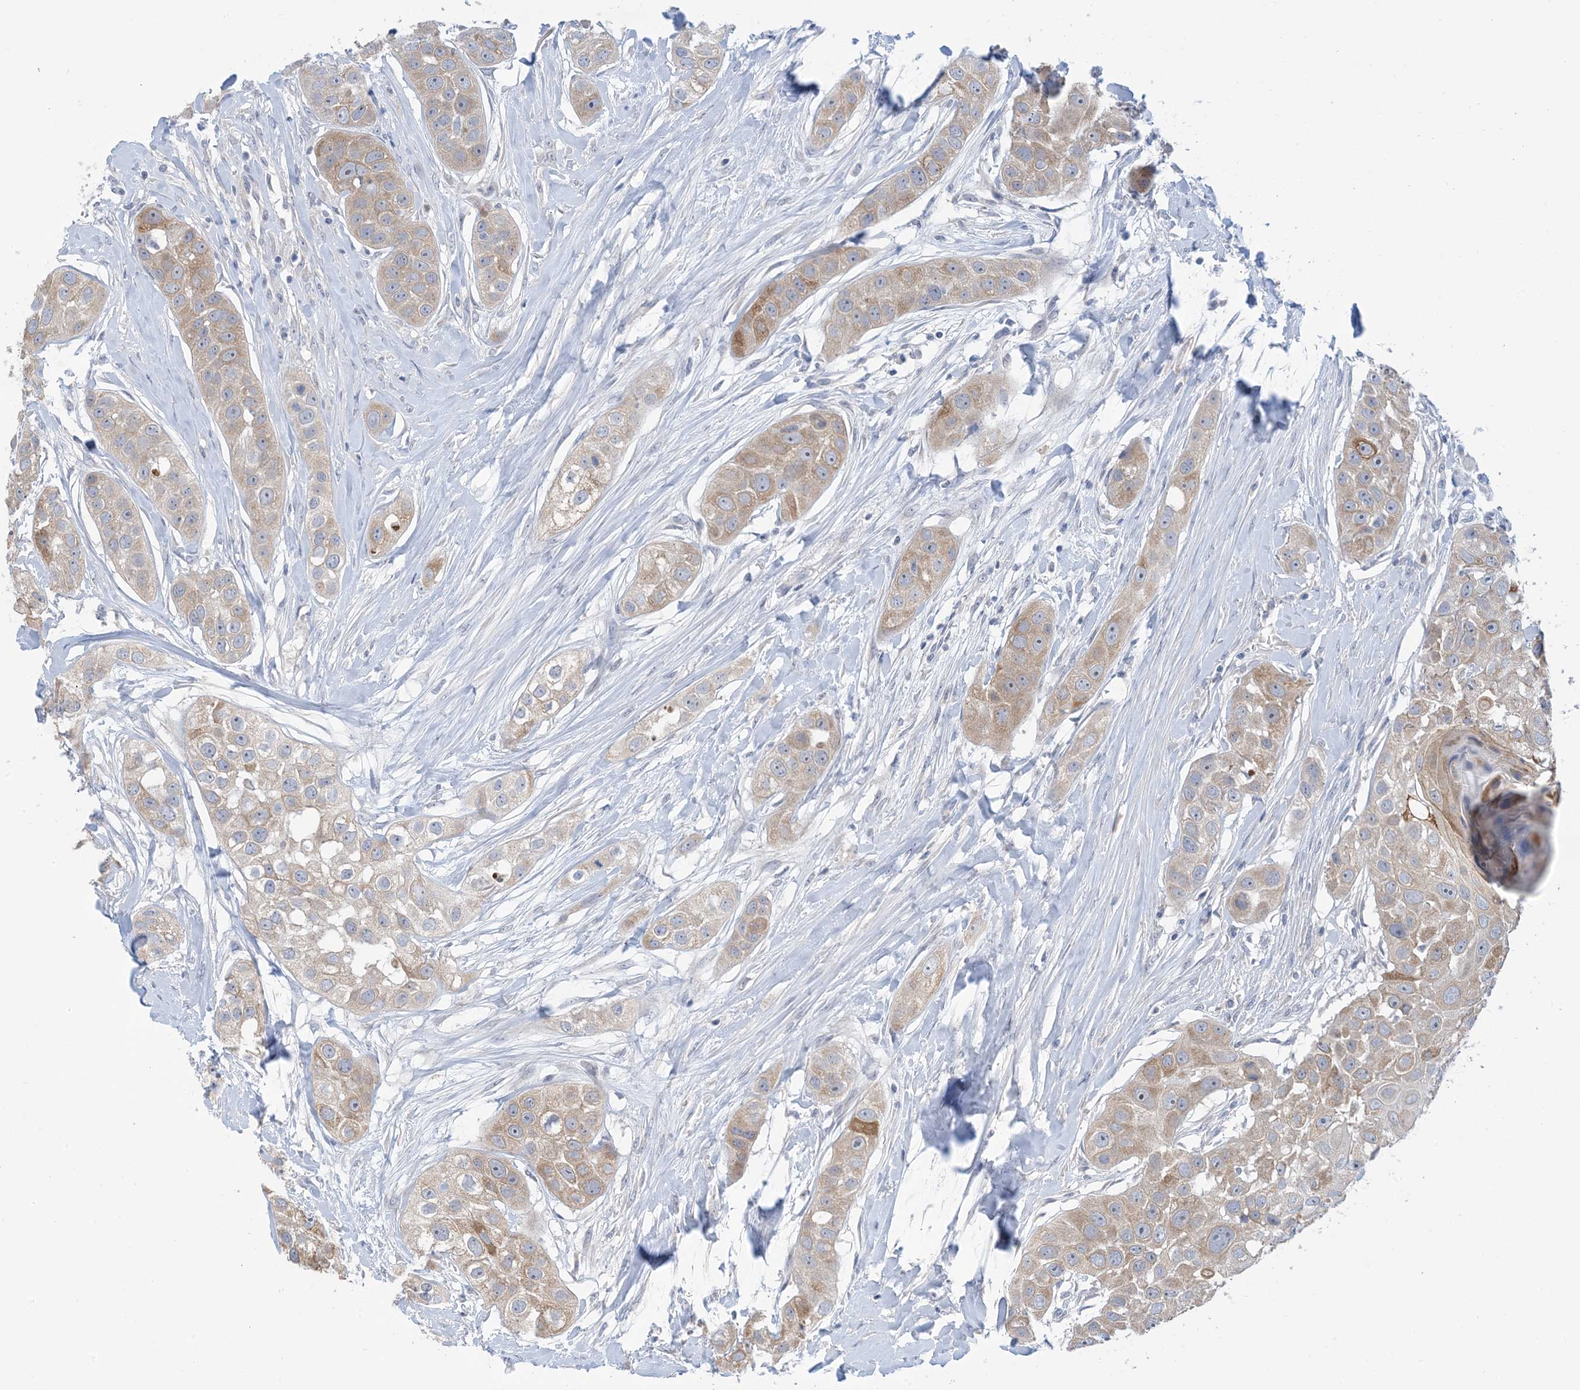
{"staining": {"intensity": "weak", "quantity": "25%-75%", "location": "cytoplasmic/membranous"}, "tissue": "head and neck cancer", "cell_type": "Tumor cells", "image_type": "cancer", "snomed": [{"axis": "morphology", "description": "Normal tissue, NOS"}, {"axis": "morphology", "description": "Squamous cell carcinoma, NOS"}, {"axis": "topography", "description": "Skeletal muscle"}, {"axis": "topography", "description": "Head-Neck"}], "caption": "A micrograph showing weak cytoplasmic/membranous expression in about 25%-75% of tumor cells in head and neck cancer (squamous cell carcinoma), as visualized by brown immunohistochemical staining.", "gene": "TTYH1", "patient": {"sex": "male", "age": 51}}